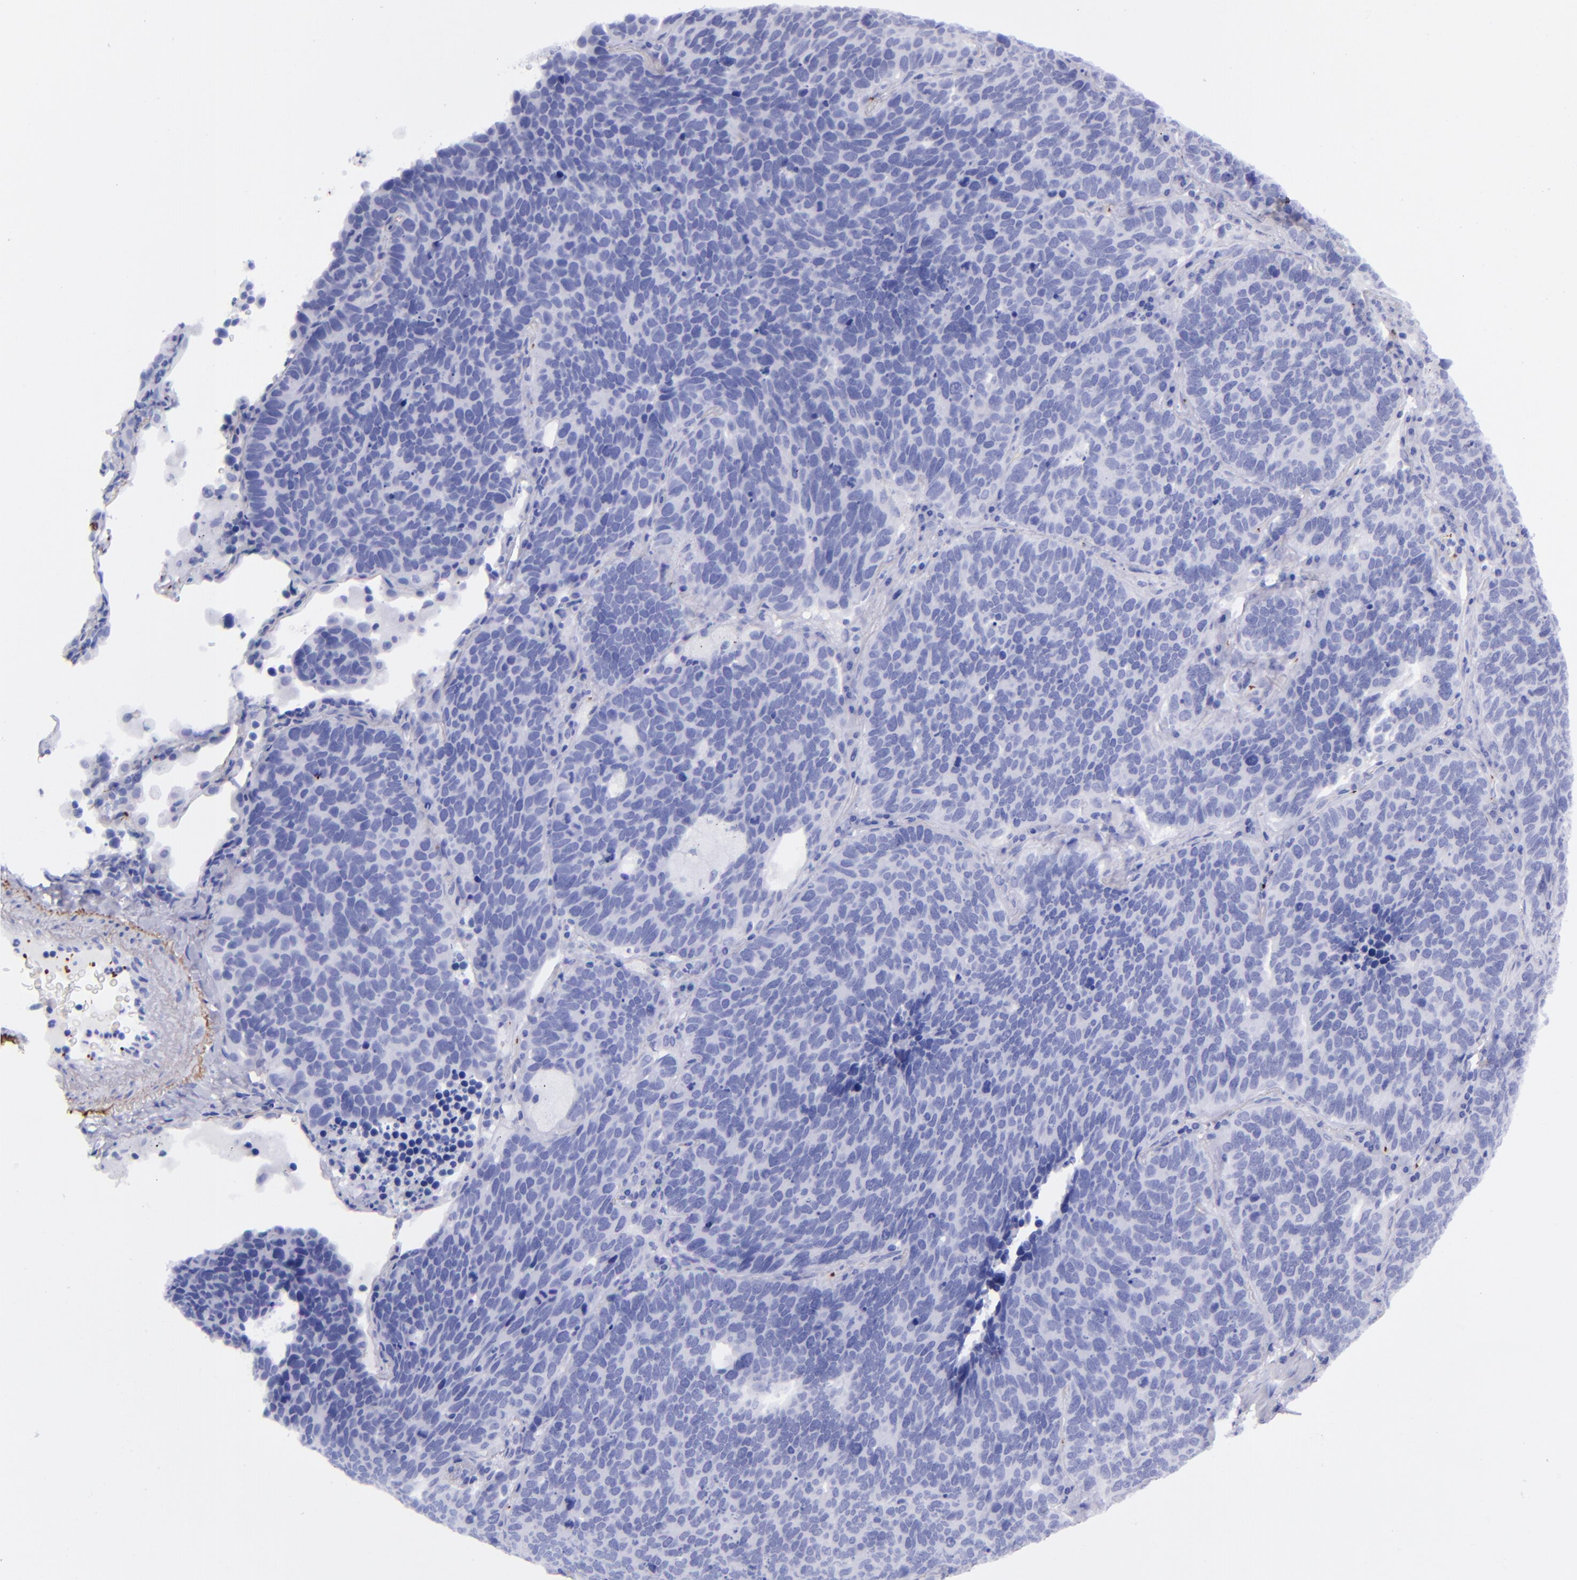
{"staining": {"intensity": "negative", "quantity": "none", "location": "none"}, "tissue": "lung cancer", "cell_type": "Tumor cells", "image_type": "cancer", "snomed": [{"axis": "morphology", "description": "Neoplasm, malignant, NOS"}, {"axis": "topography", "description": "Lung"}], "caption": "Immunohistochemical staining of lung cancer exhibits no significant expression in tumor cells.", "gene": "EFCAB13", "patient": {"sex": "female", "age": 75}}